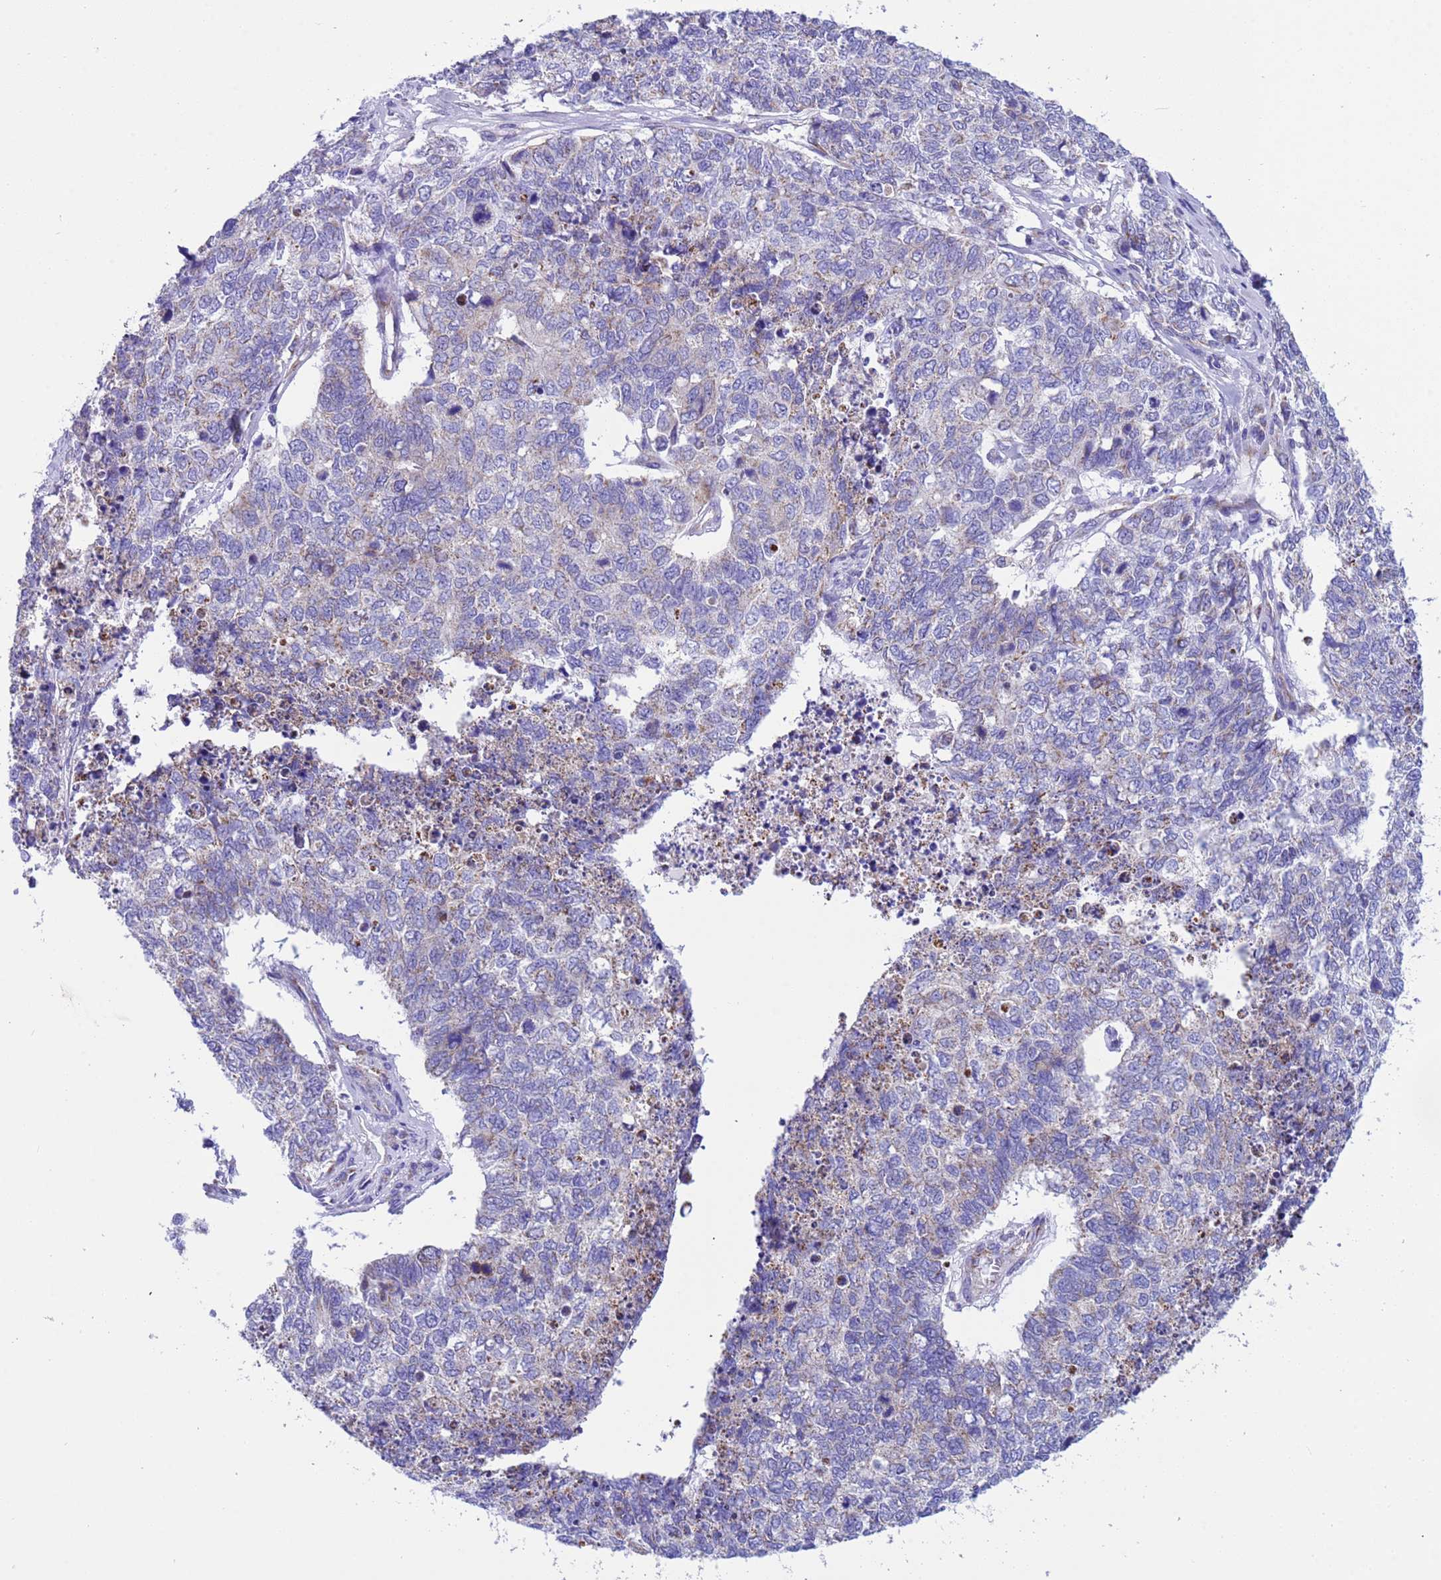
{"staining": {"intensity": "negative", "quantity": "none", "location": "none"}, "tissue": "cervical cancer", "cell_type": "Tumor cells", "image_type": "cancer", "snomed": [{"axis": "morphology", "description": "Squamous cell carcinoma, NOS"}, {"axis": "topography", "description": "Cervix"}], "caption": "Cervical cancer (squamous cell carcinoma) stained for a protein using immunohistochemistry displays no positivity tumor cells.", "gene": "CCDC191", "patient": {"sex": "female", "age": 63}}